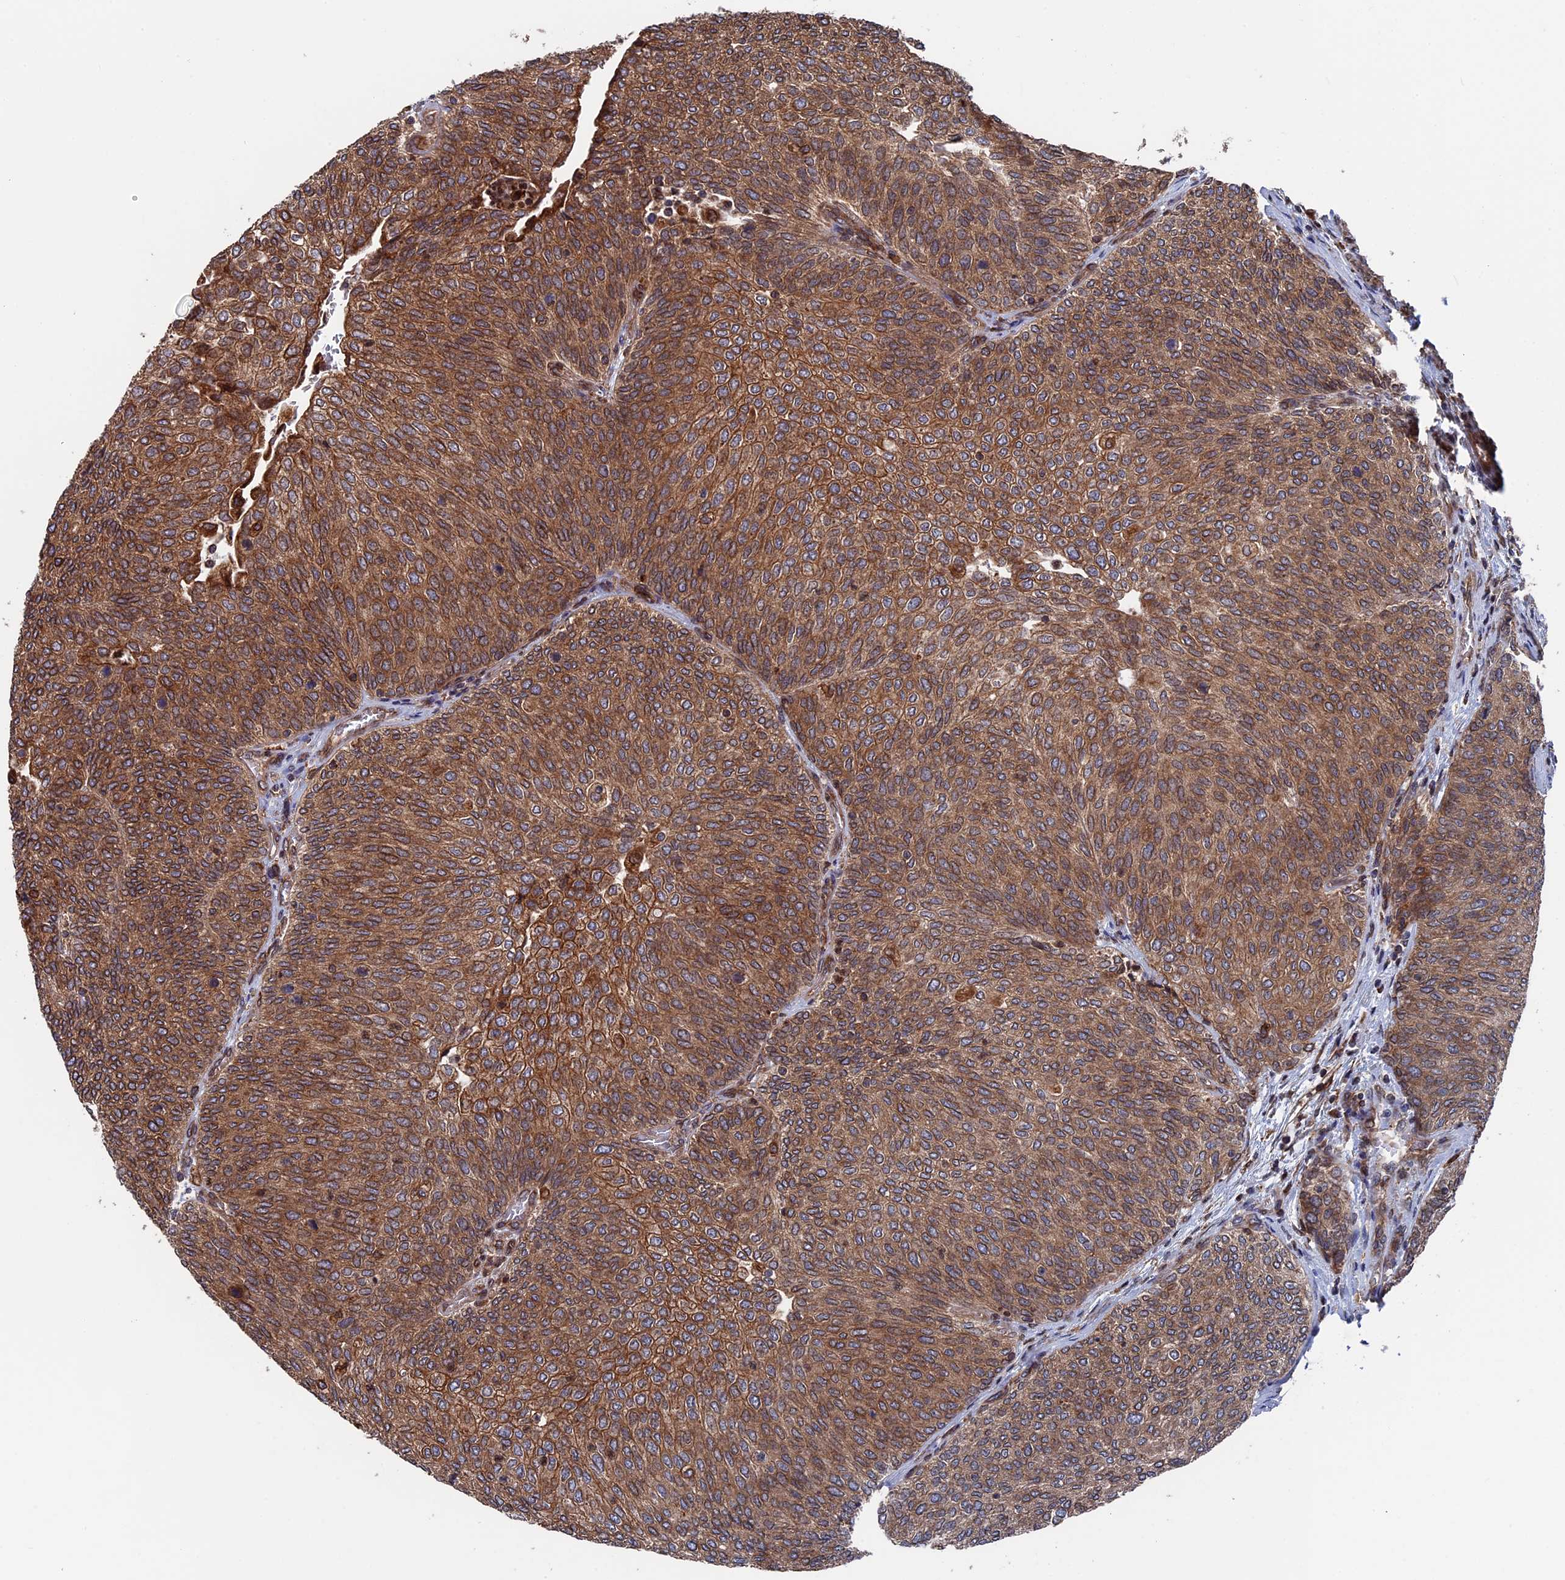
{"staining": {"intensity": "strong", "quantity": ">75%", "location": "cytoplasmic/membranous"}, "tissue": "urothelial cancer", "cell_type": "Tumor cells", "image_type": "cancer", "snomed": [{"axis": "morphology", "description": "Urothelial carcinoma, Low grade"}, {"axis": "topography", "description": "Urinary bladder"}], "caption": "Immunohistochemical staining of human low-grade urothelial carcinoma demonstrates high levels of strong cytoplasmic/membranous positivity in about >75% of tumor cells.", "gene": "RPUSD1", "patient": {"sex": "female", "age": 79}}